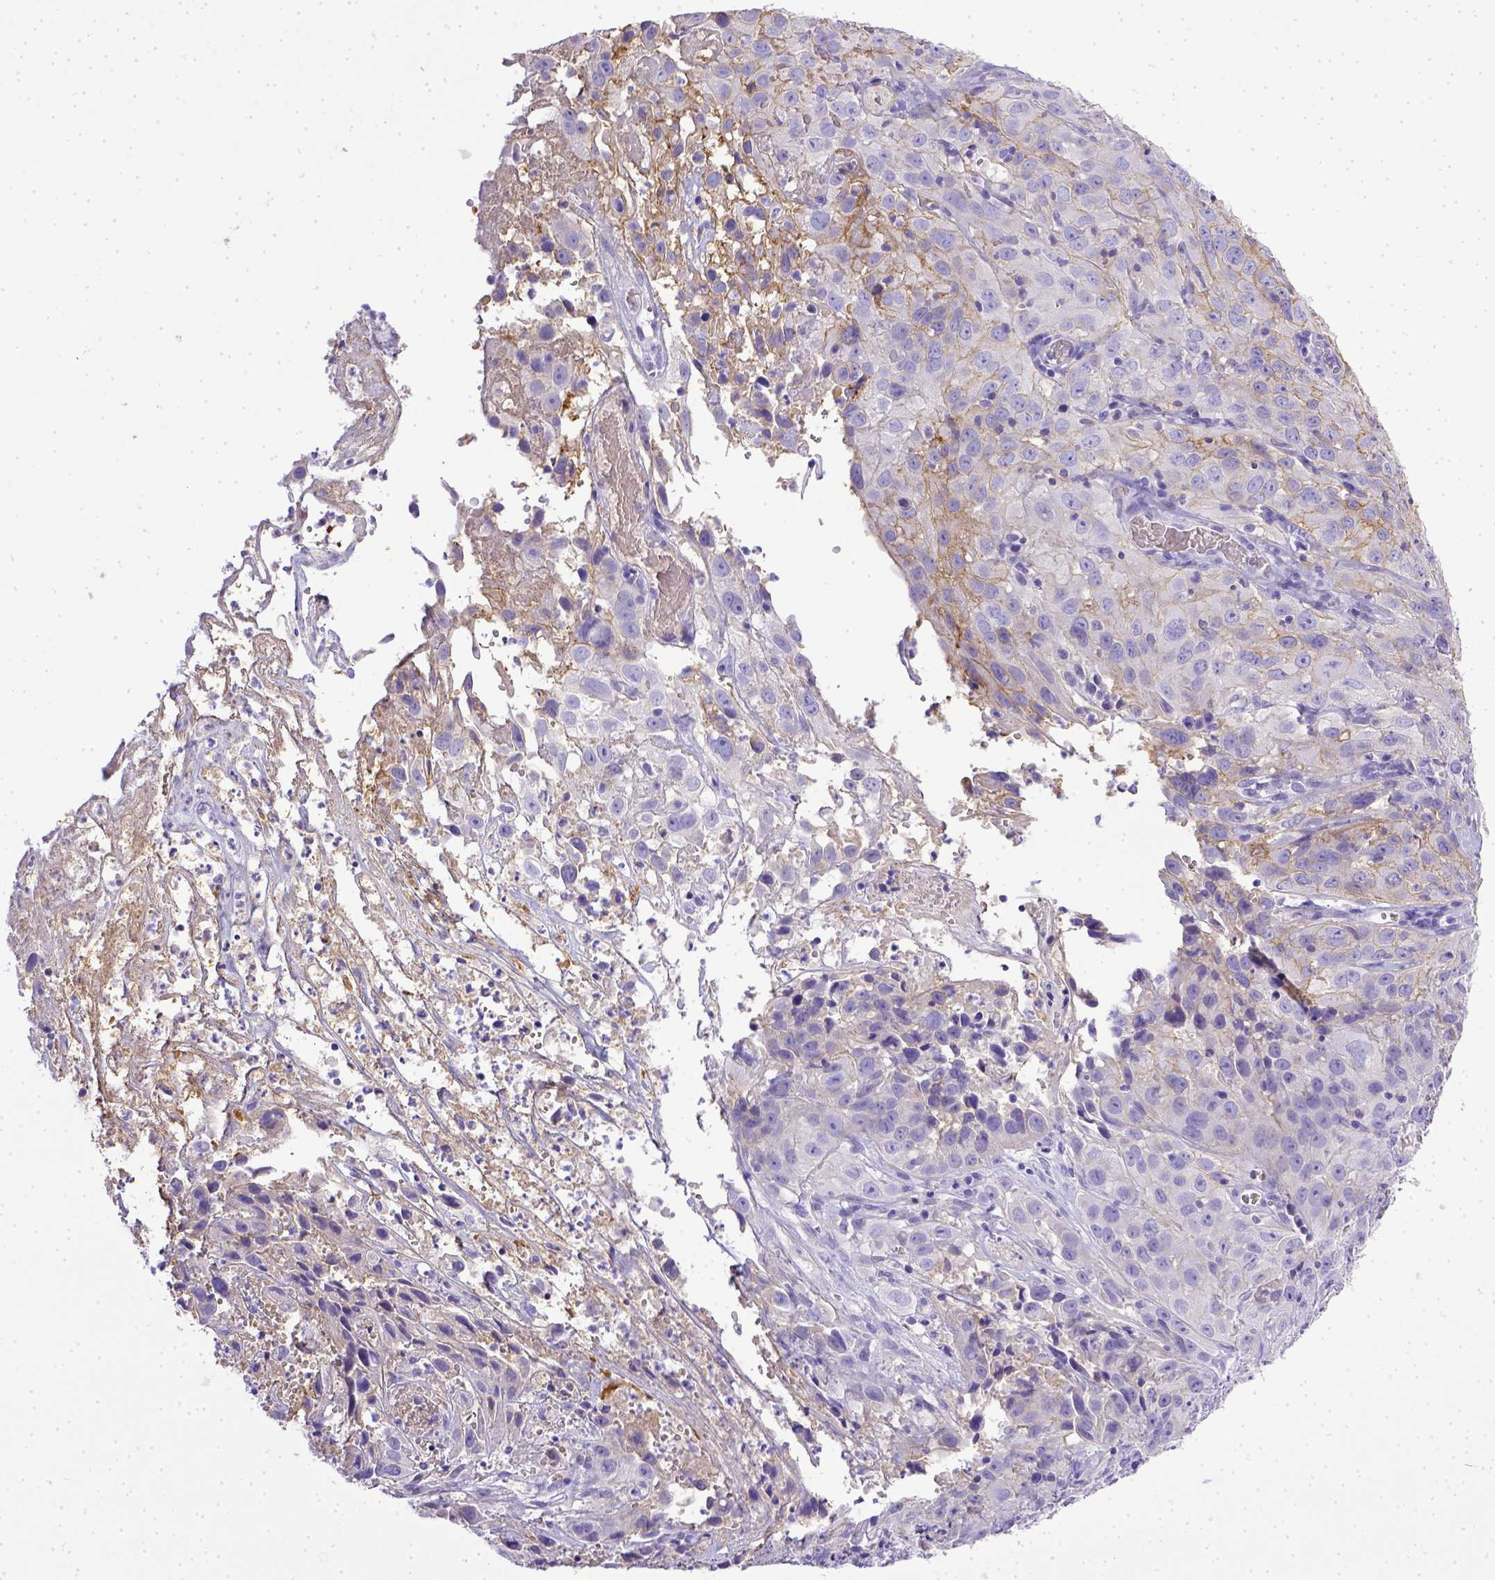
{"staining": {"intensity": "weak", "quantity": "<25%", "location": "cytoplasmic/membranous"}, "tissue": "cervical cancer", "cell_type": "Tumor cells", "image_type": "cancer", "snomed": [{"axis": "morphology", "description": "Squamous cell carcinoma, NOS"}, {"axis": "topography", "description": "Cervix"}], "caption": "High magnification brightfield microscopy of squamous cell carcinoma (cervical) stained with DAB (brown) and counterstained with hematoxylin (blue): tumor cells show no significant positivity.", "gene": "BTN1A1", "patient": {"sex": "female", "age": 32}}